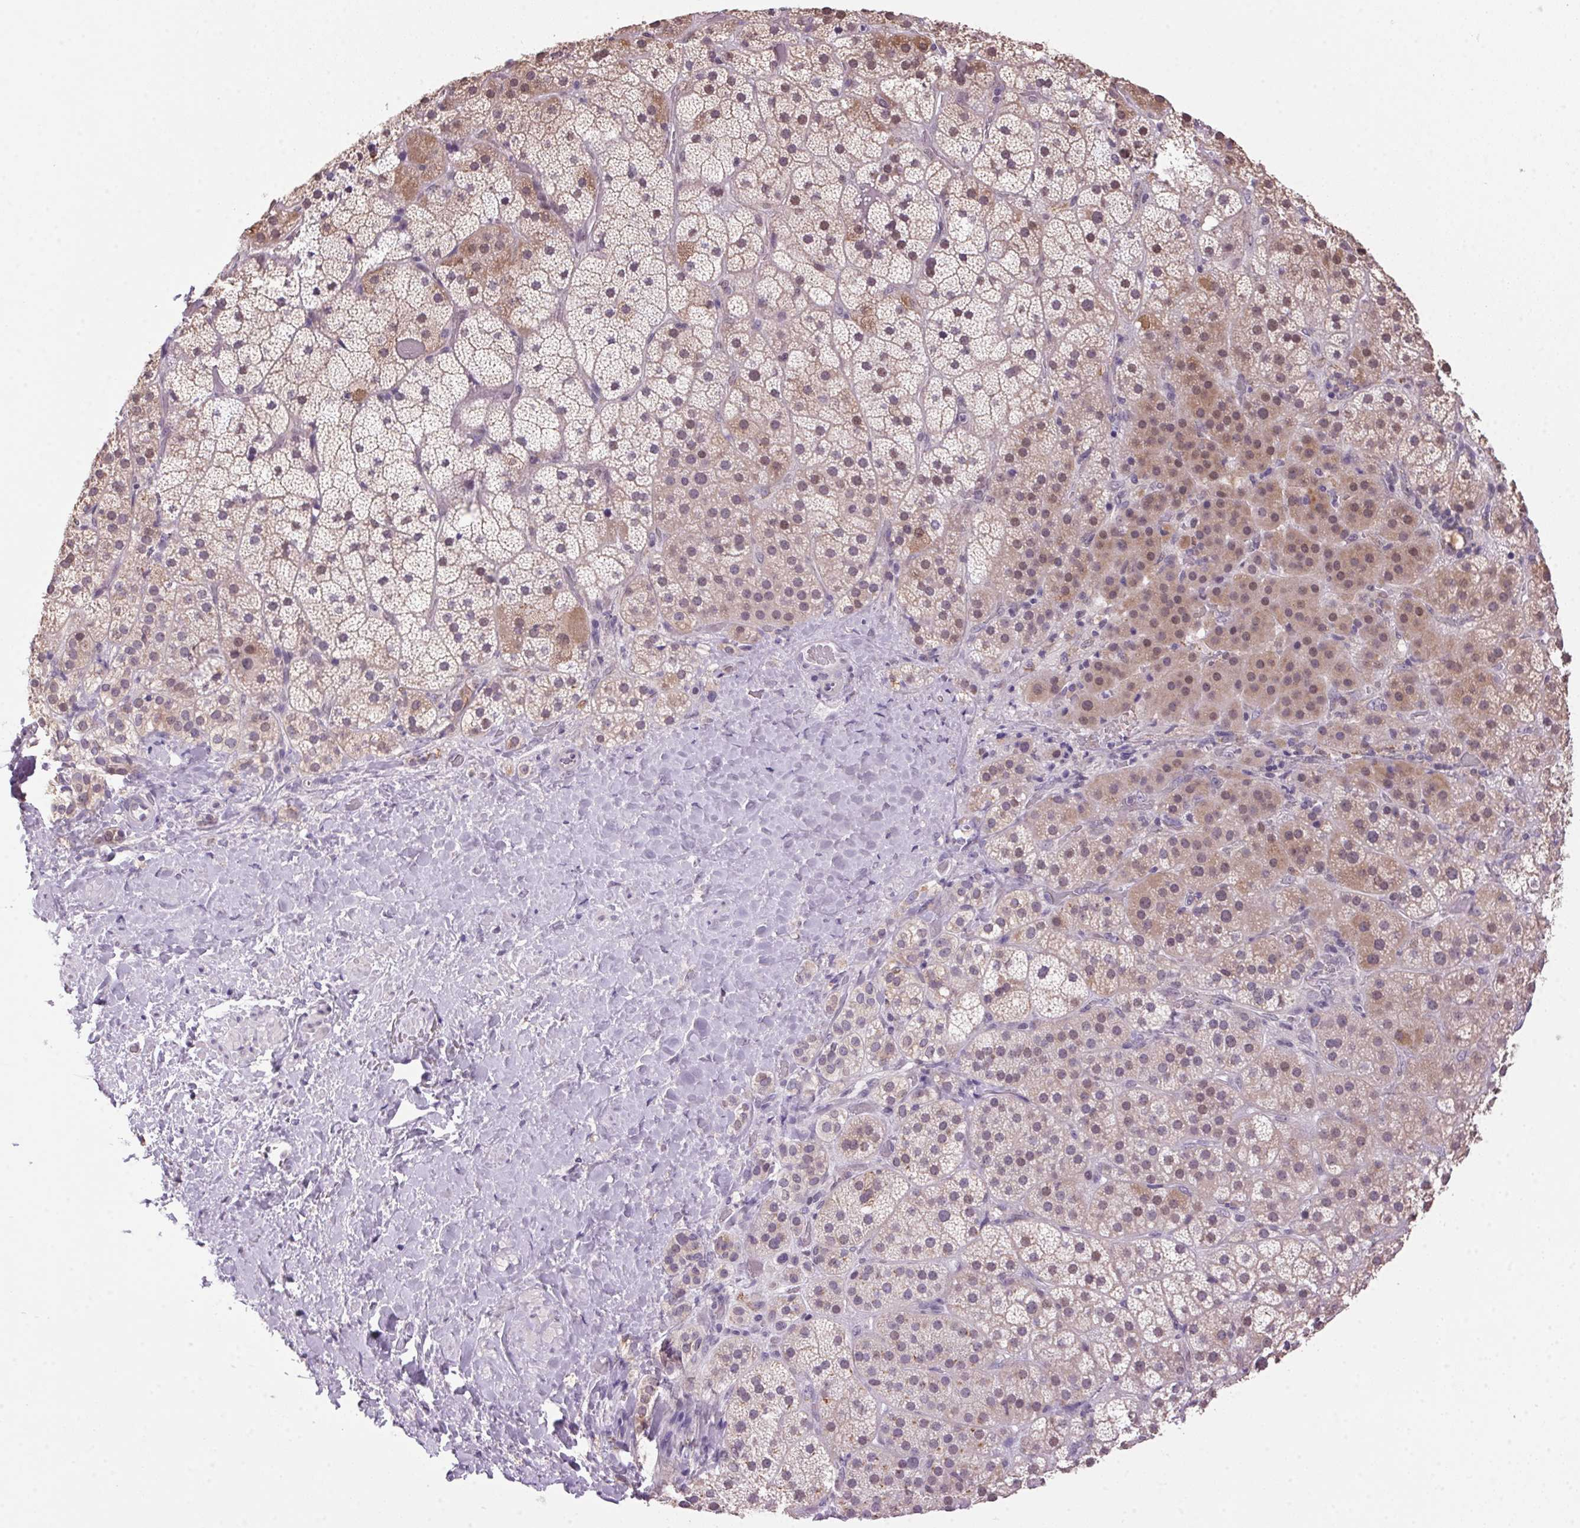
{"staining": {"intensity": "moderate", "quantity": "25%-75%", "location": "cytoplasmic/membranous,nuclear"}, "tissue": "adrenal gland", "cell_type": "Glandular cells", "image_type": "normal", "snomed": [{"axis": "morphology", "description": "Normal tissue, NOS"}, {"axis": "topography", "description": "Adrenal gland"}], "caption": "The photomicrograph exhibits a brown stain indicating the presence of a protein in the cytoplasmic/membranous,nuclear of glandular cells in adrenal gland. The staining was performed using DAB, with brown indicating positive protein expression. Nuclei are stained blue with hematoxylin.", "gene": "AKR1E2", "patient": {"sex": "male", "age": 57}}